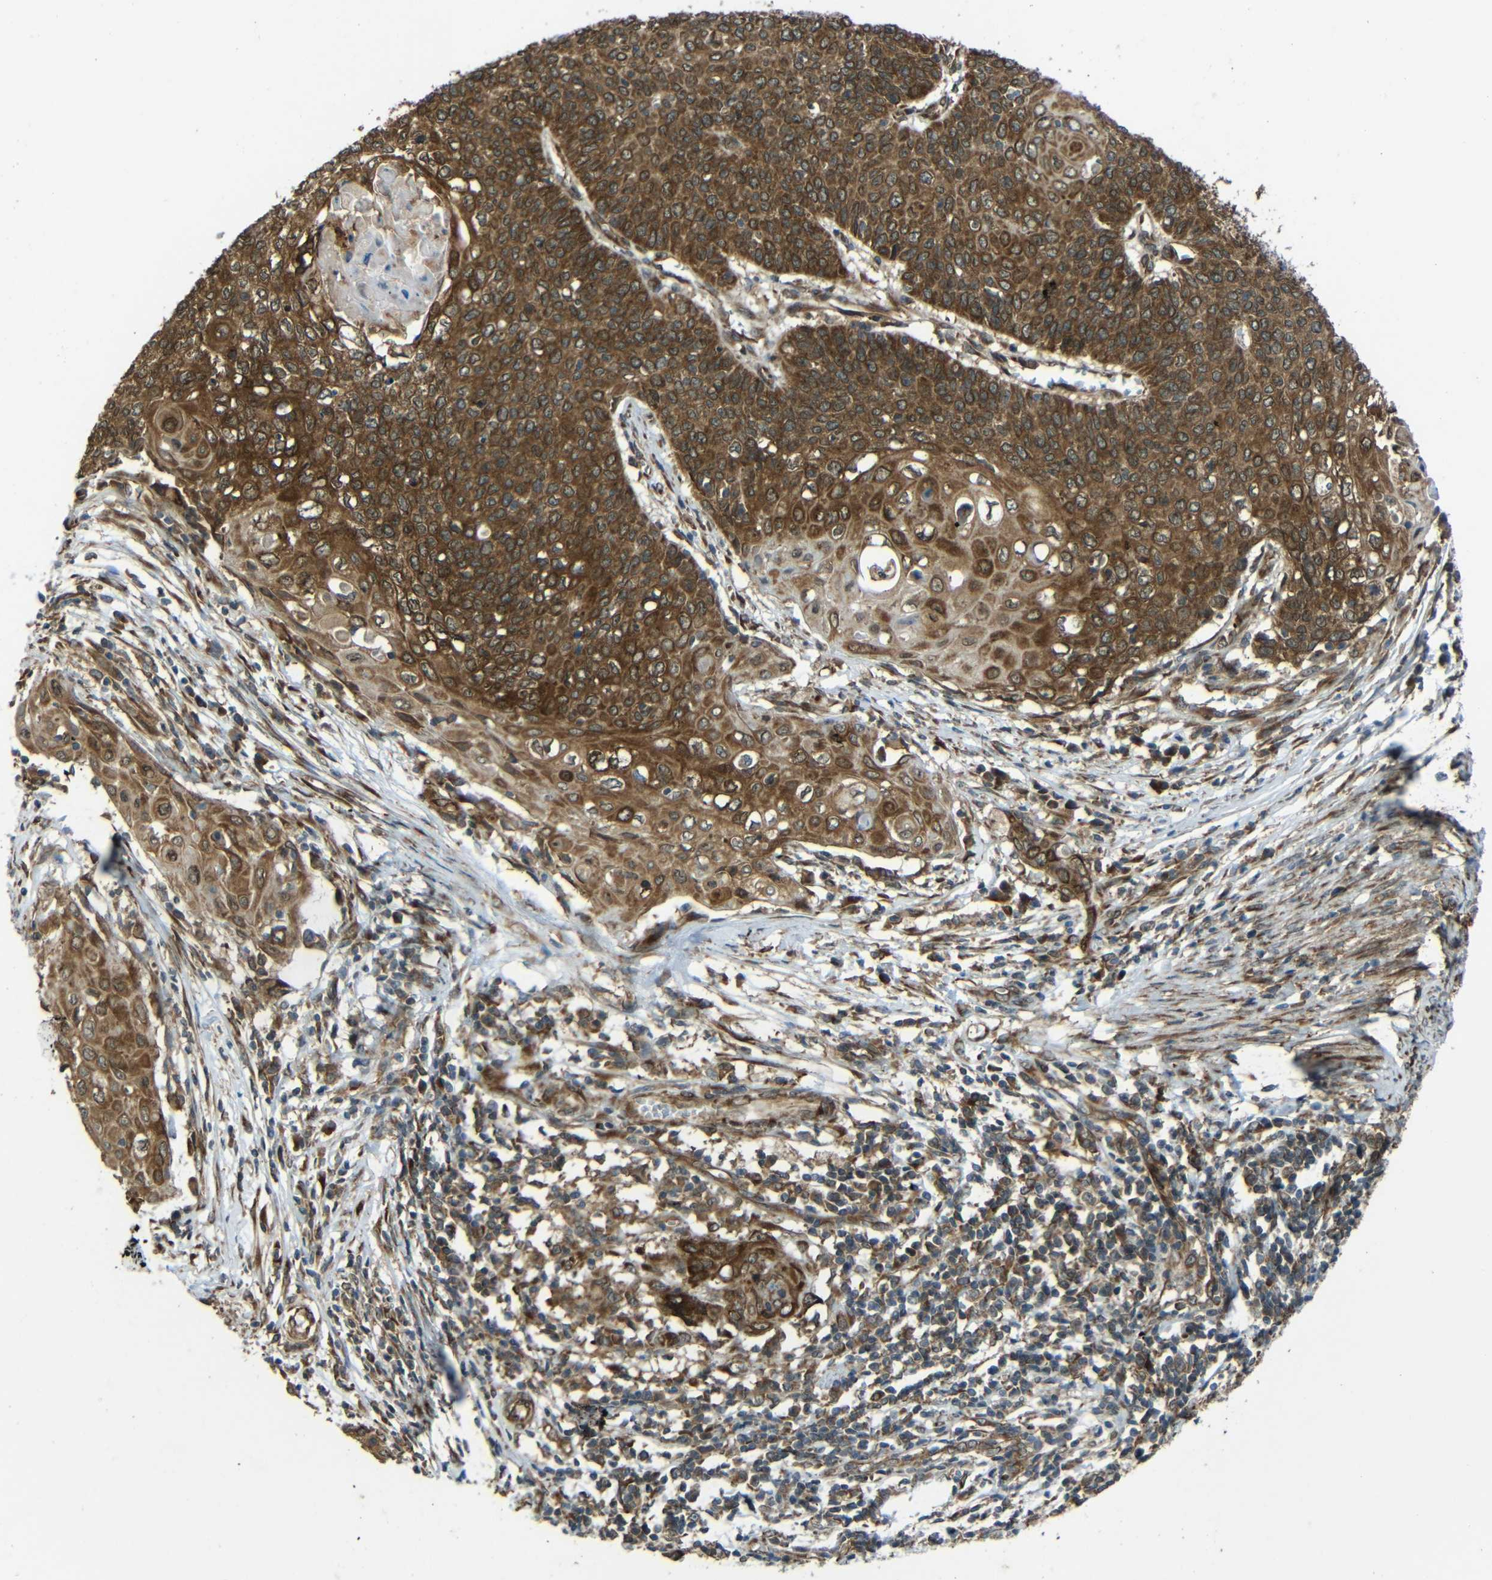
{"staining": {"intensity": "strong", "quantity": "25%-75%", "location": "cytoplasmic/membranous"}, "tissue": "cervical cancer", "cell_type": "Tumor cells", "image_type": "cancer", "snomed": [{"axis": "morphology", "description": "Squamous cell carcinoma, NOS"}, {"axis": "topography", "description": "Cervix"}], "caption": "Cervical cancer (squamous cell carcinoma) stained with a brown dye shows strong cytoplasmic/membranous positive staining in approximately 25%-75% of tumor cells.", "gene": "VAPB", "patient": {"sex": "female", "age": 39}}